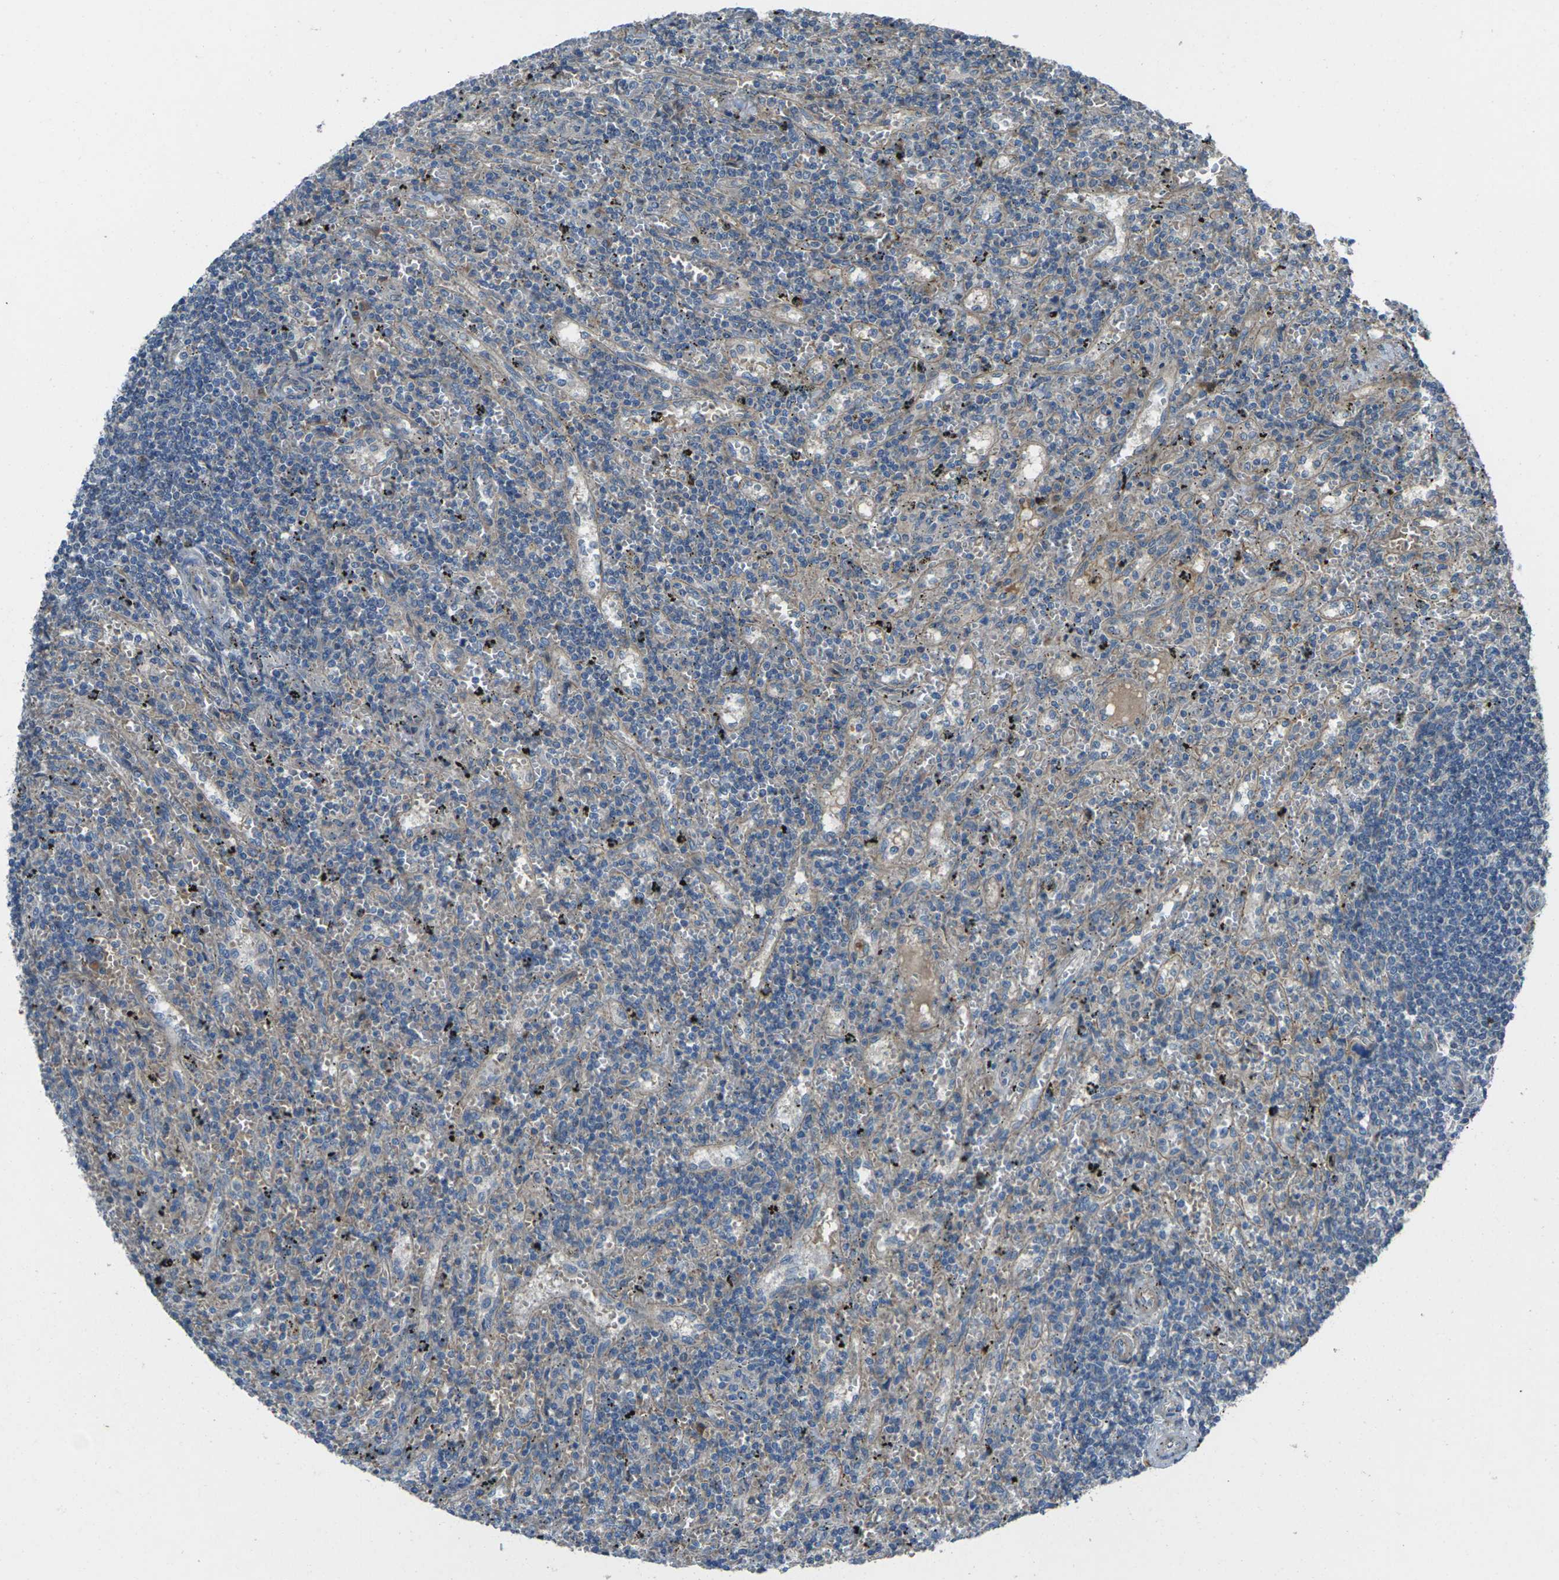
{"staining": {"intensity": "weak", "quantity": "25%-75%", "location": "cytoplasmic/membranous"}, "tissue": "lymphoma", "cell_type": "Tumor cells", "image_type": "cancer", "snomed": [{"axis": "morphology", "description": "Malignant lymphoma, non-Hodgkin's type, Low grade"}, {"axis": "topography", "description": "Spleen"}], "caption": "About 25%-75% of tumor cells in low-grade malignant lymphoma, non-Hodgkin's type exhibit weak cytoplasmic/membranous protein expression as visualized by brown immunohistochemical staining.", "gene": "EDNRA", "patient": {"sex": "male", "age": 76}}